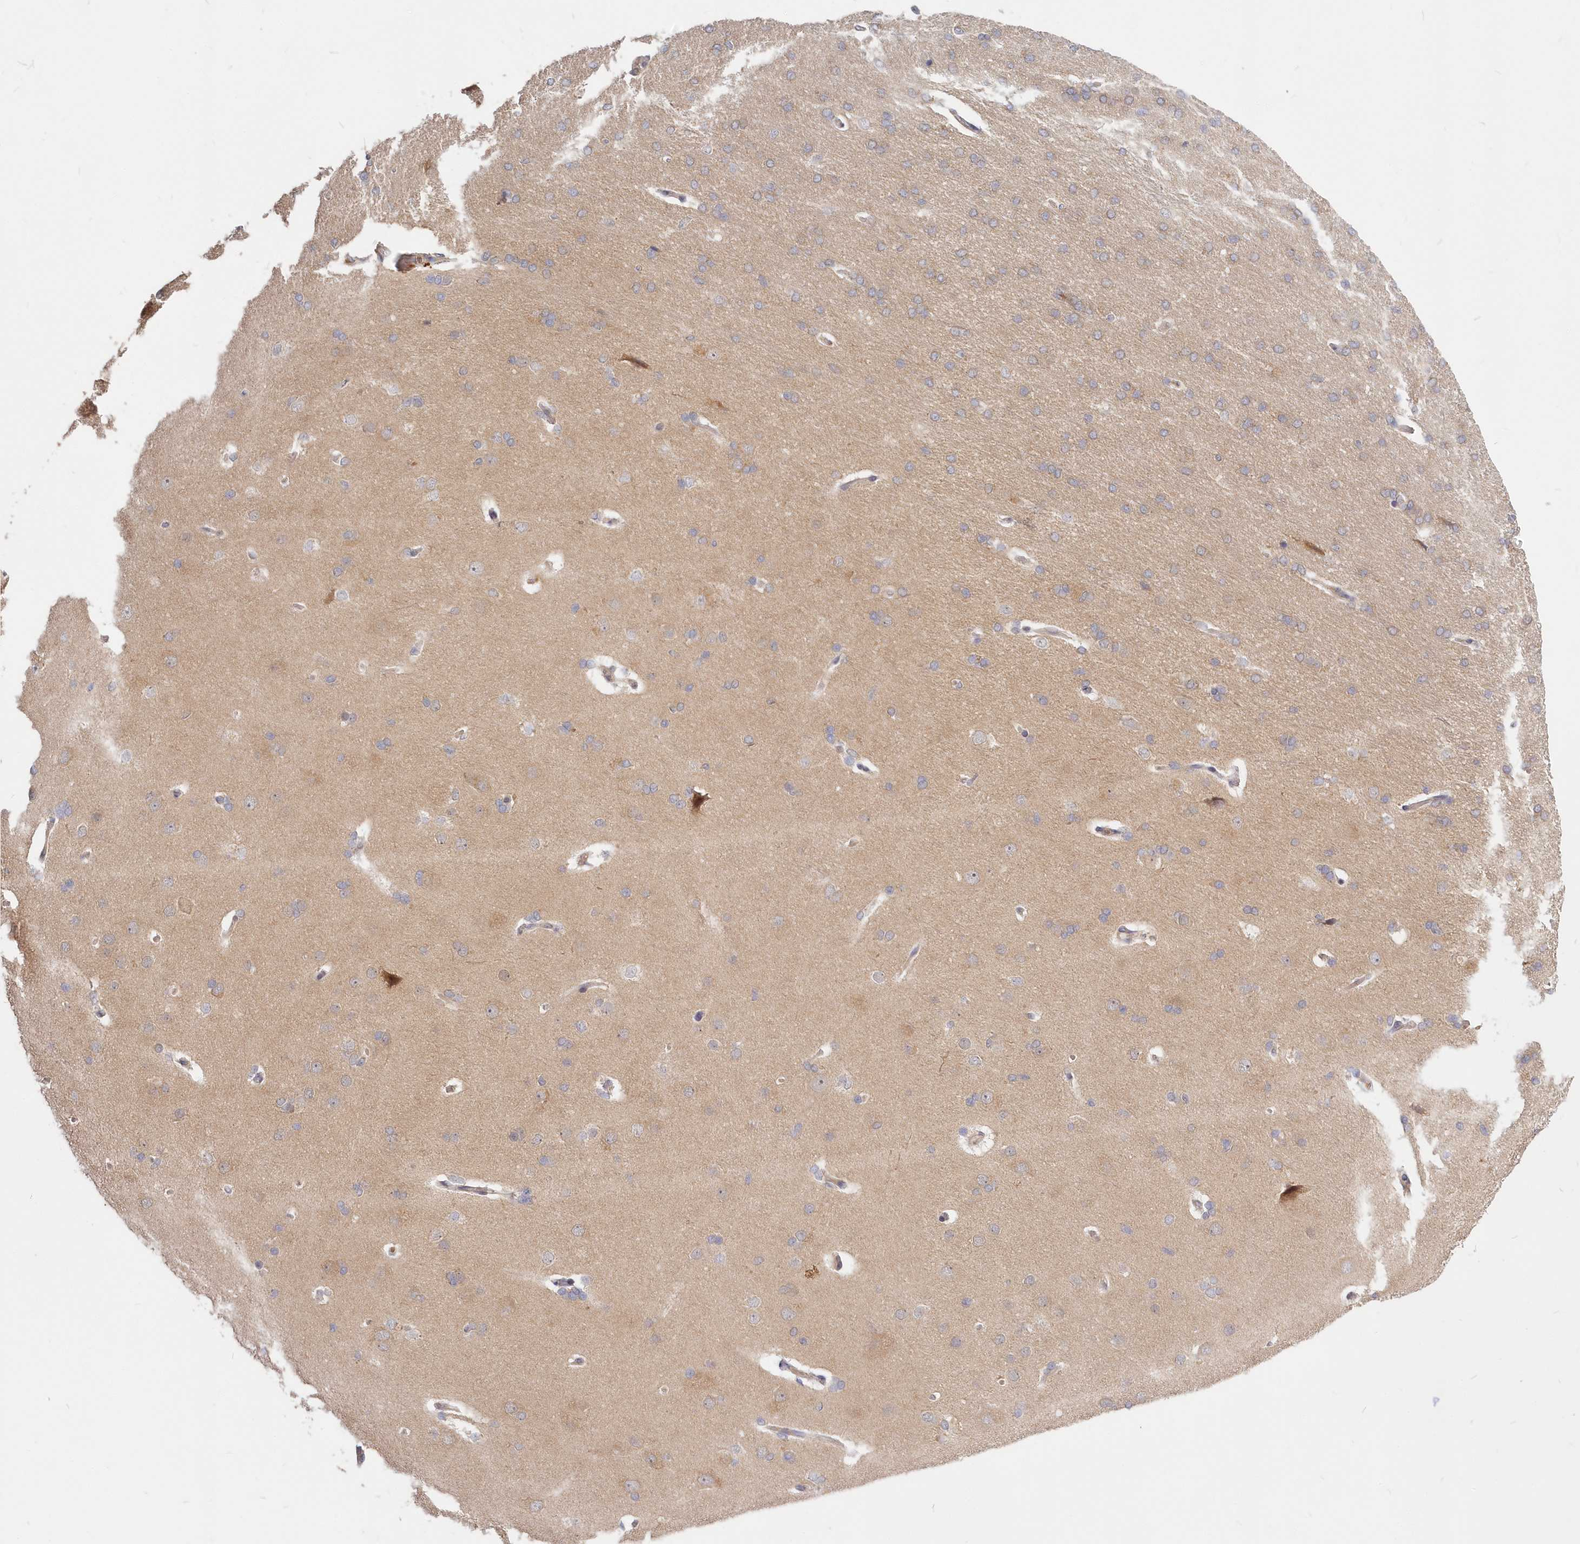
{"staining": {"intensity": "weak", "quantity": "25%-75%", "location": "cytoplasmic/membranous"}, "tissue": "cerebral cortex", "cell_type": "Endothelial cells", "image_type": "normal", "snomed": [{"axis": "morphology", "description": "Normal tissue, NOS"}, {"axis": "topography", "description": "Cerebral cortex"}], "caption": "Protein expression analysis of benign human cerebral cortex reveals weak cytoplasmic/membranous staining in about 25%-75% of endothelial cells. (DAB IHC with brightfield microscopy, high magnification).", "gene": "KATNA1", "patient": {"sex": "male", "age": 62}}